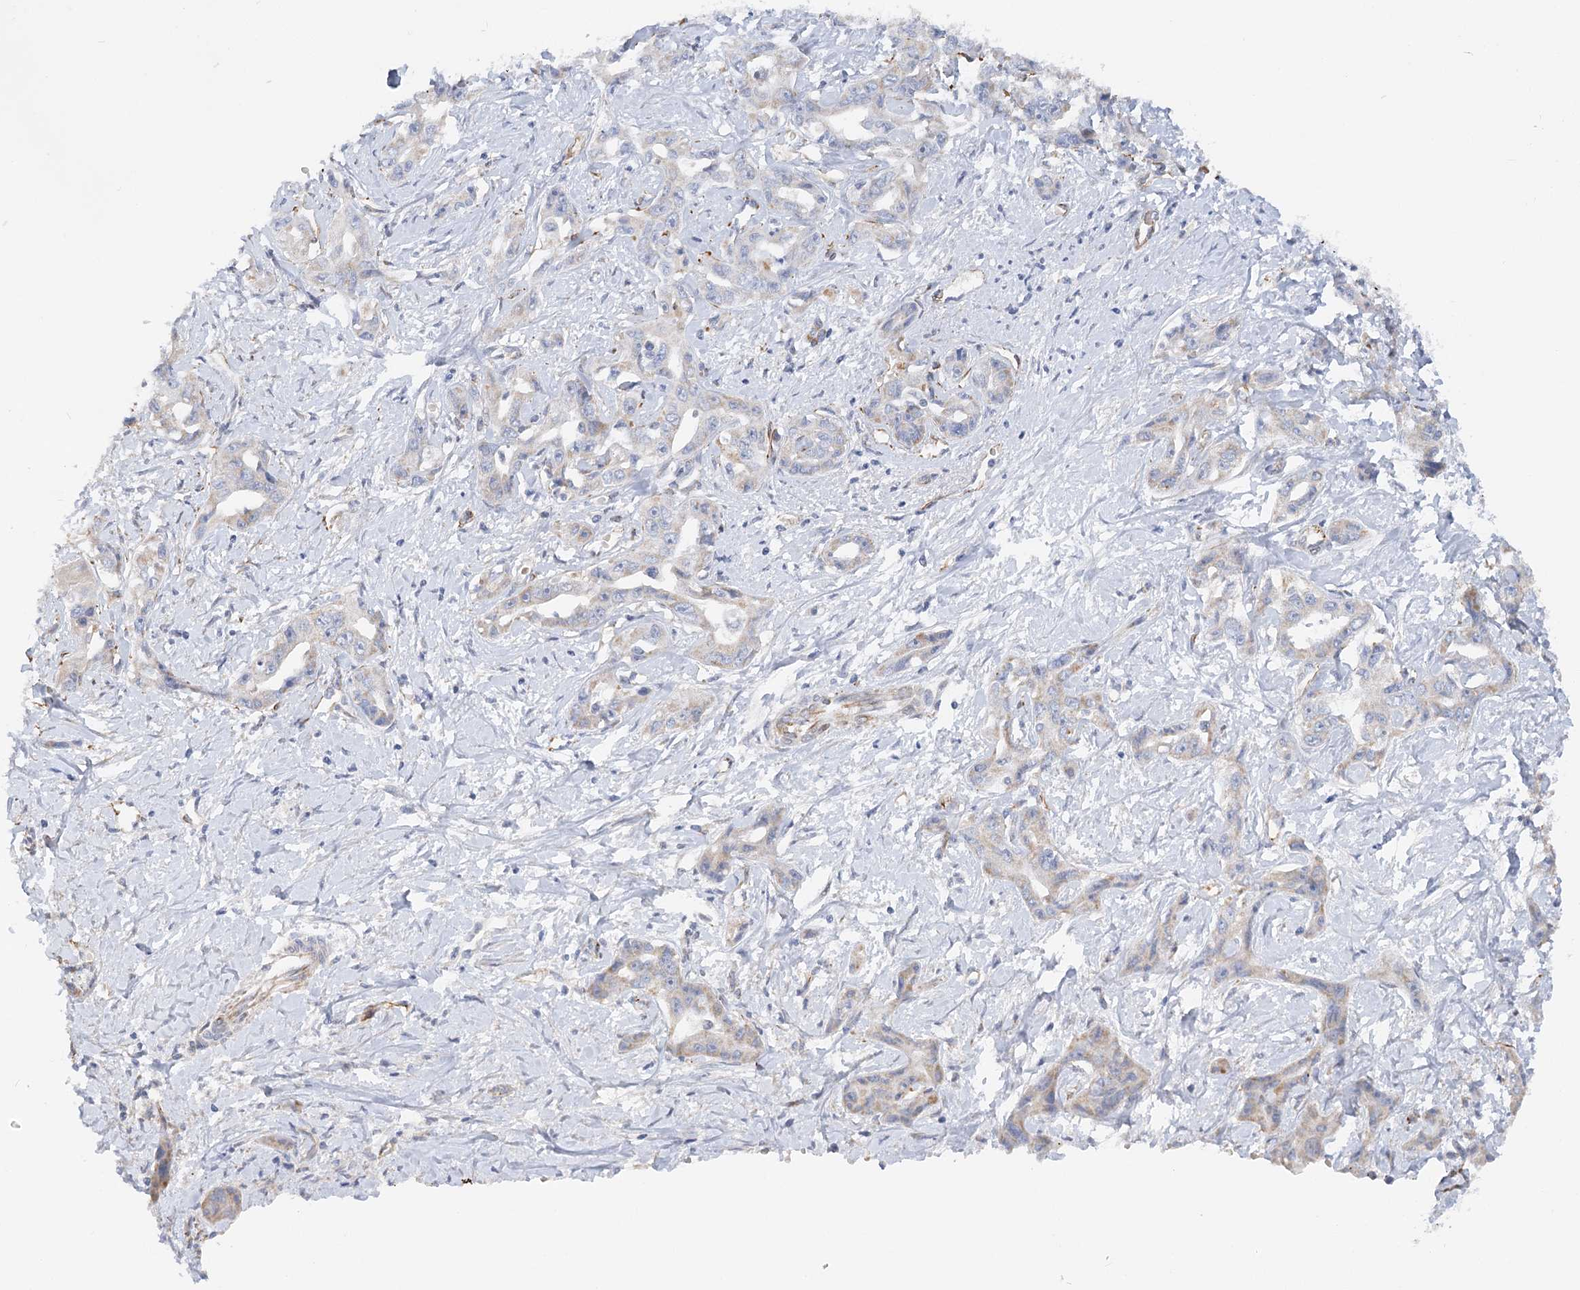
{"staining": {"intensity": "weak", "quantity": "<25%", "location": "cytoplasmic/membranous"}, "tissue": "liver cancer", "cell_type": "Tumor cells", "image_type": "cancer", "snomed": [{"axis": "morphology", "description": "Cholangiocarcinoma"}, {"axis": "topography", "description": "Liver"}], "caption": "Immunohistochemistry micrograph of neoplastic tissue: liver cancer (cholangiocarcinoma) stained with DAB (3,3'-diaminobenzidine) displays no significant protein positivity in tumor cells.", "gene": "NELL2", "patient": {"sex": "male", "age": 59}}